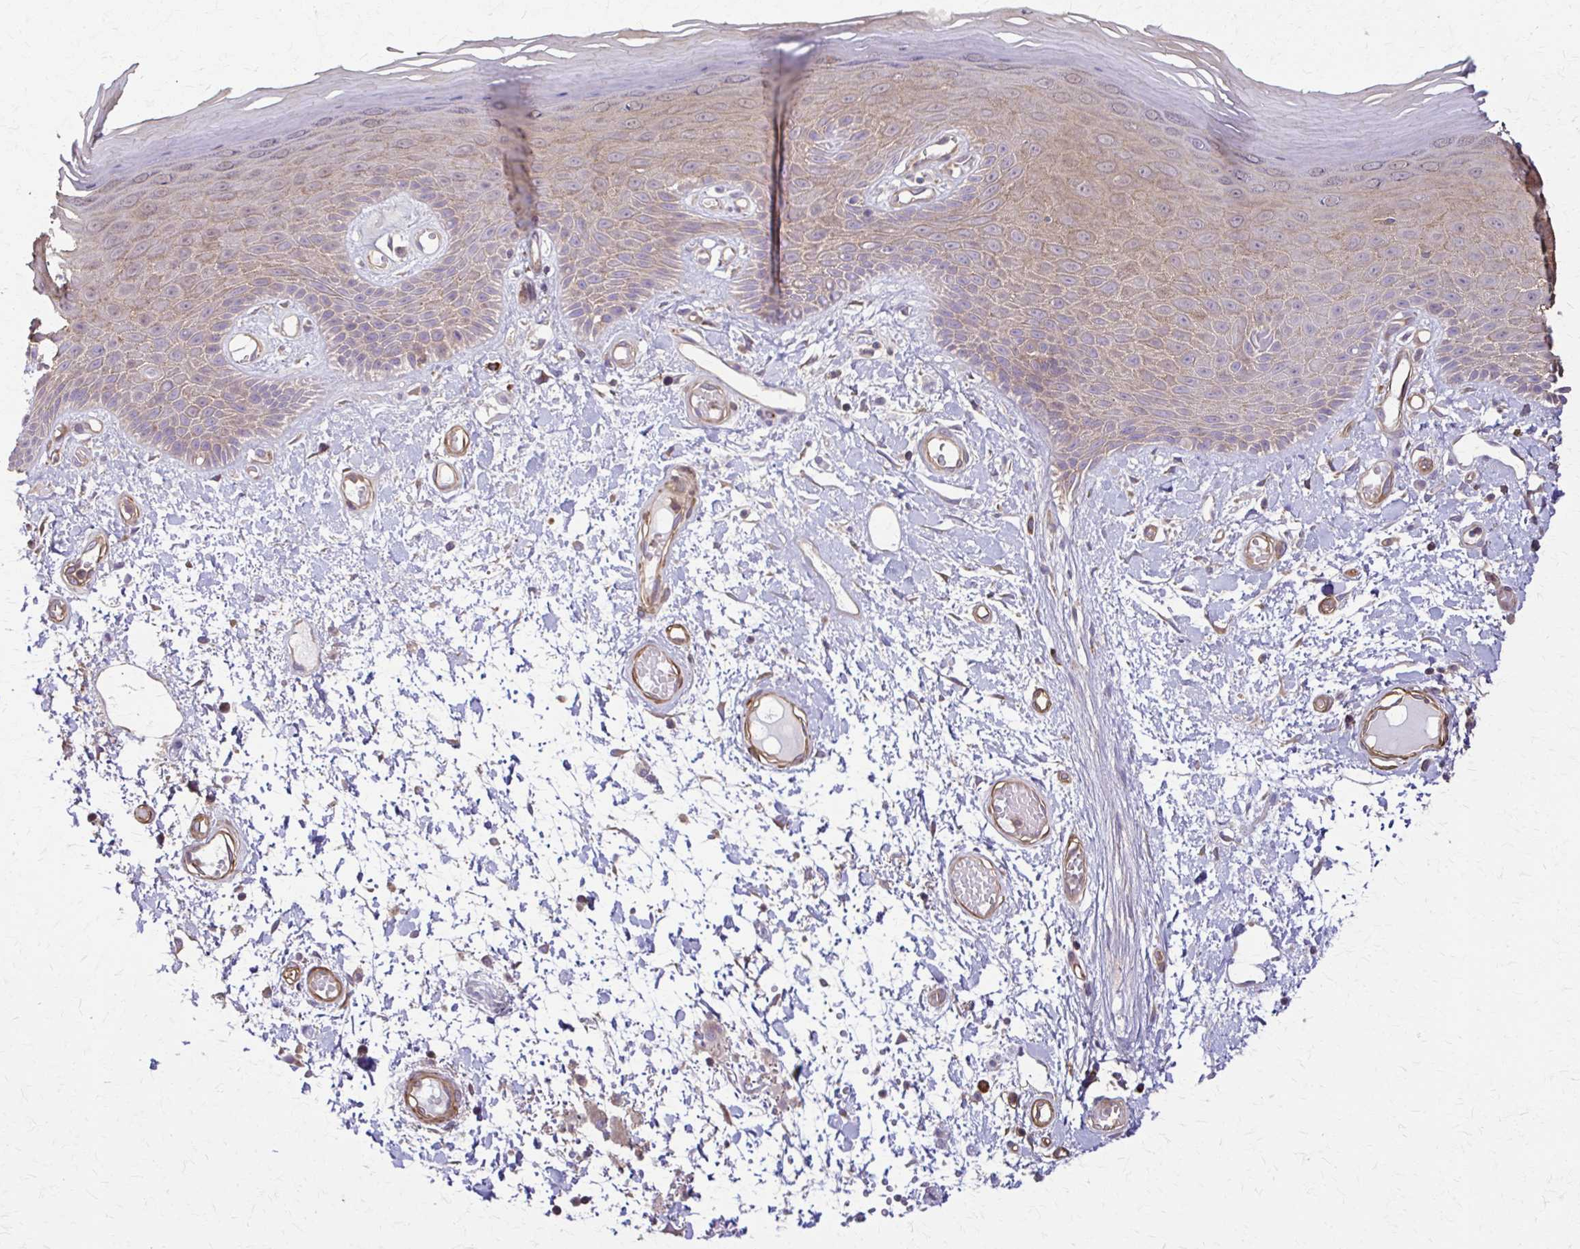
{"staining": {"intensity": "weak", "quantity": "25%-75%", "location": "cytoplasmic/membranous"}, "tissue": "skin", "cell_type": "Epidermal cells", "image_type": "normal", "snomed": [{"axis": "morphology", "description": "Normal tissue, NOS"}, {"axis": "topography", "description": "Anal"}, {"axis": "topography", "description": "Peripheral nerve tissue"}], "caption": "Immunohistochemical staining of benign skin reveals 25%-75% levels of weak cytoplasmic/membranous protein staining in about 25%-75% of epidermal cells.", "gene": "DSP", "patient": {"sex": "male", "age": 78}}